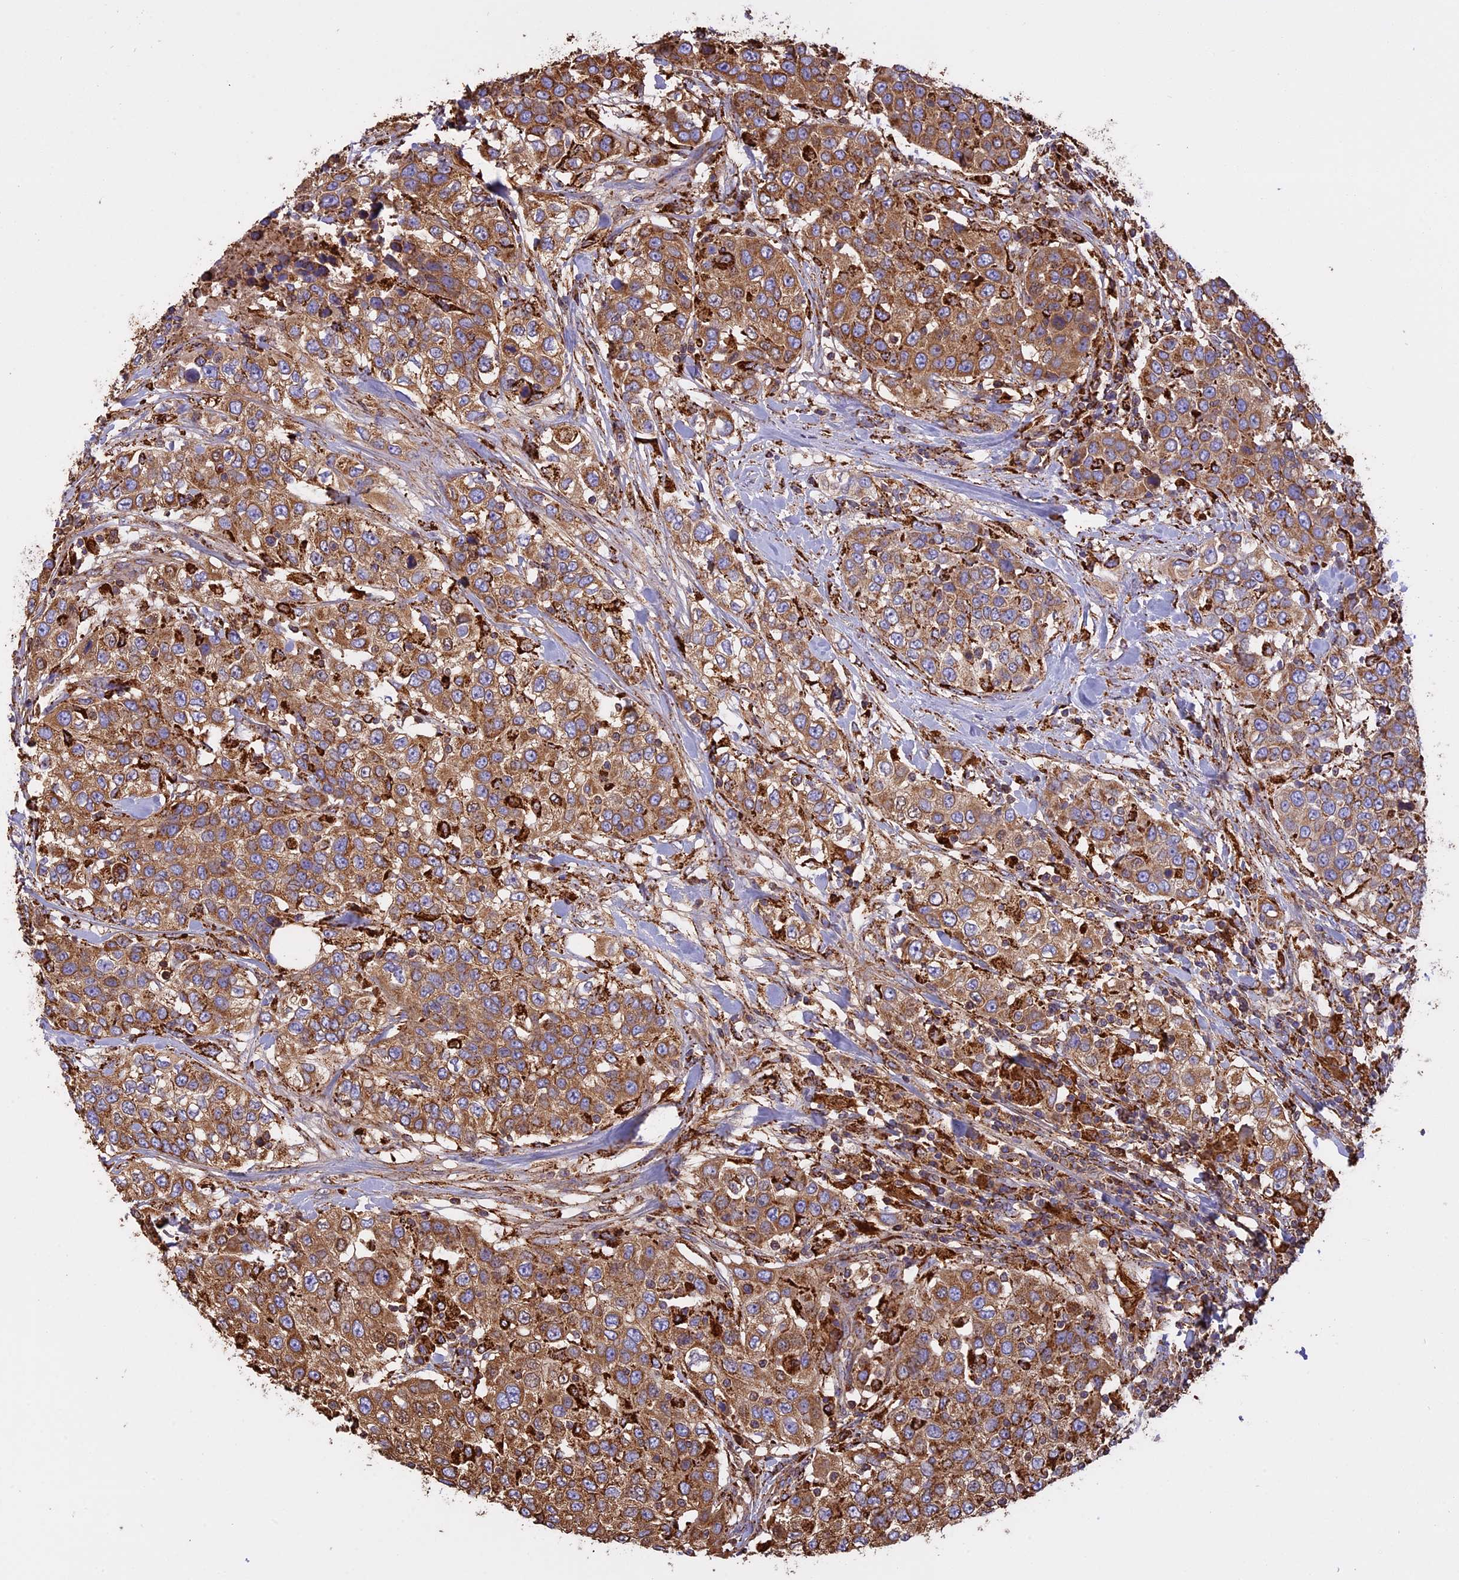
{"staining": {"intensity": "moderate", "quantity": ">75%", "location": "cytoplasmic/membranous"}, "tissue": "urothelial cancer", "cell_type": "Tumor cells", "image_type": "cancer", "snomed": [{"axis": "morphology", "description": "Urothelial carcinoma, High grade"}, {"axis": "topography", "description": "Urinary bladder"}], "caption": "The micrograph shows staining of urothelial cancer, revealing moderate cytoplasmic/membranous protein positivity (brown color) within tumor cells.", "gene": "KCNG1", "patient": {"sex": "female", "age": 80}}